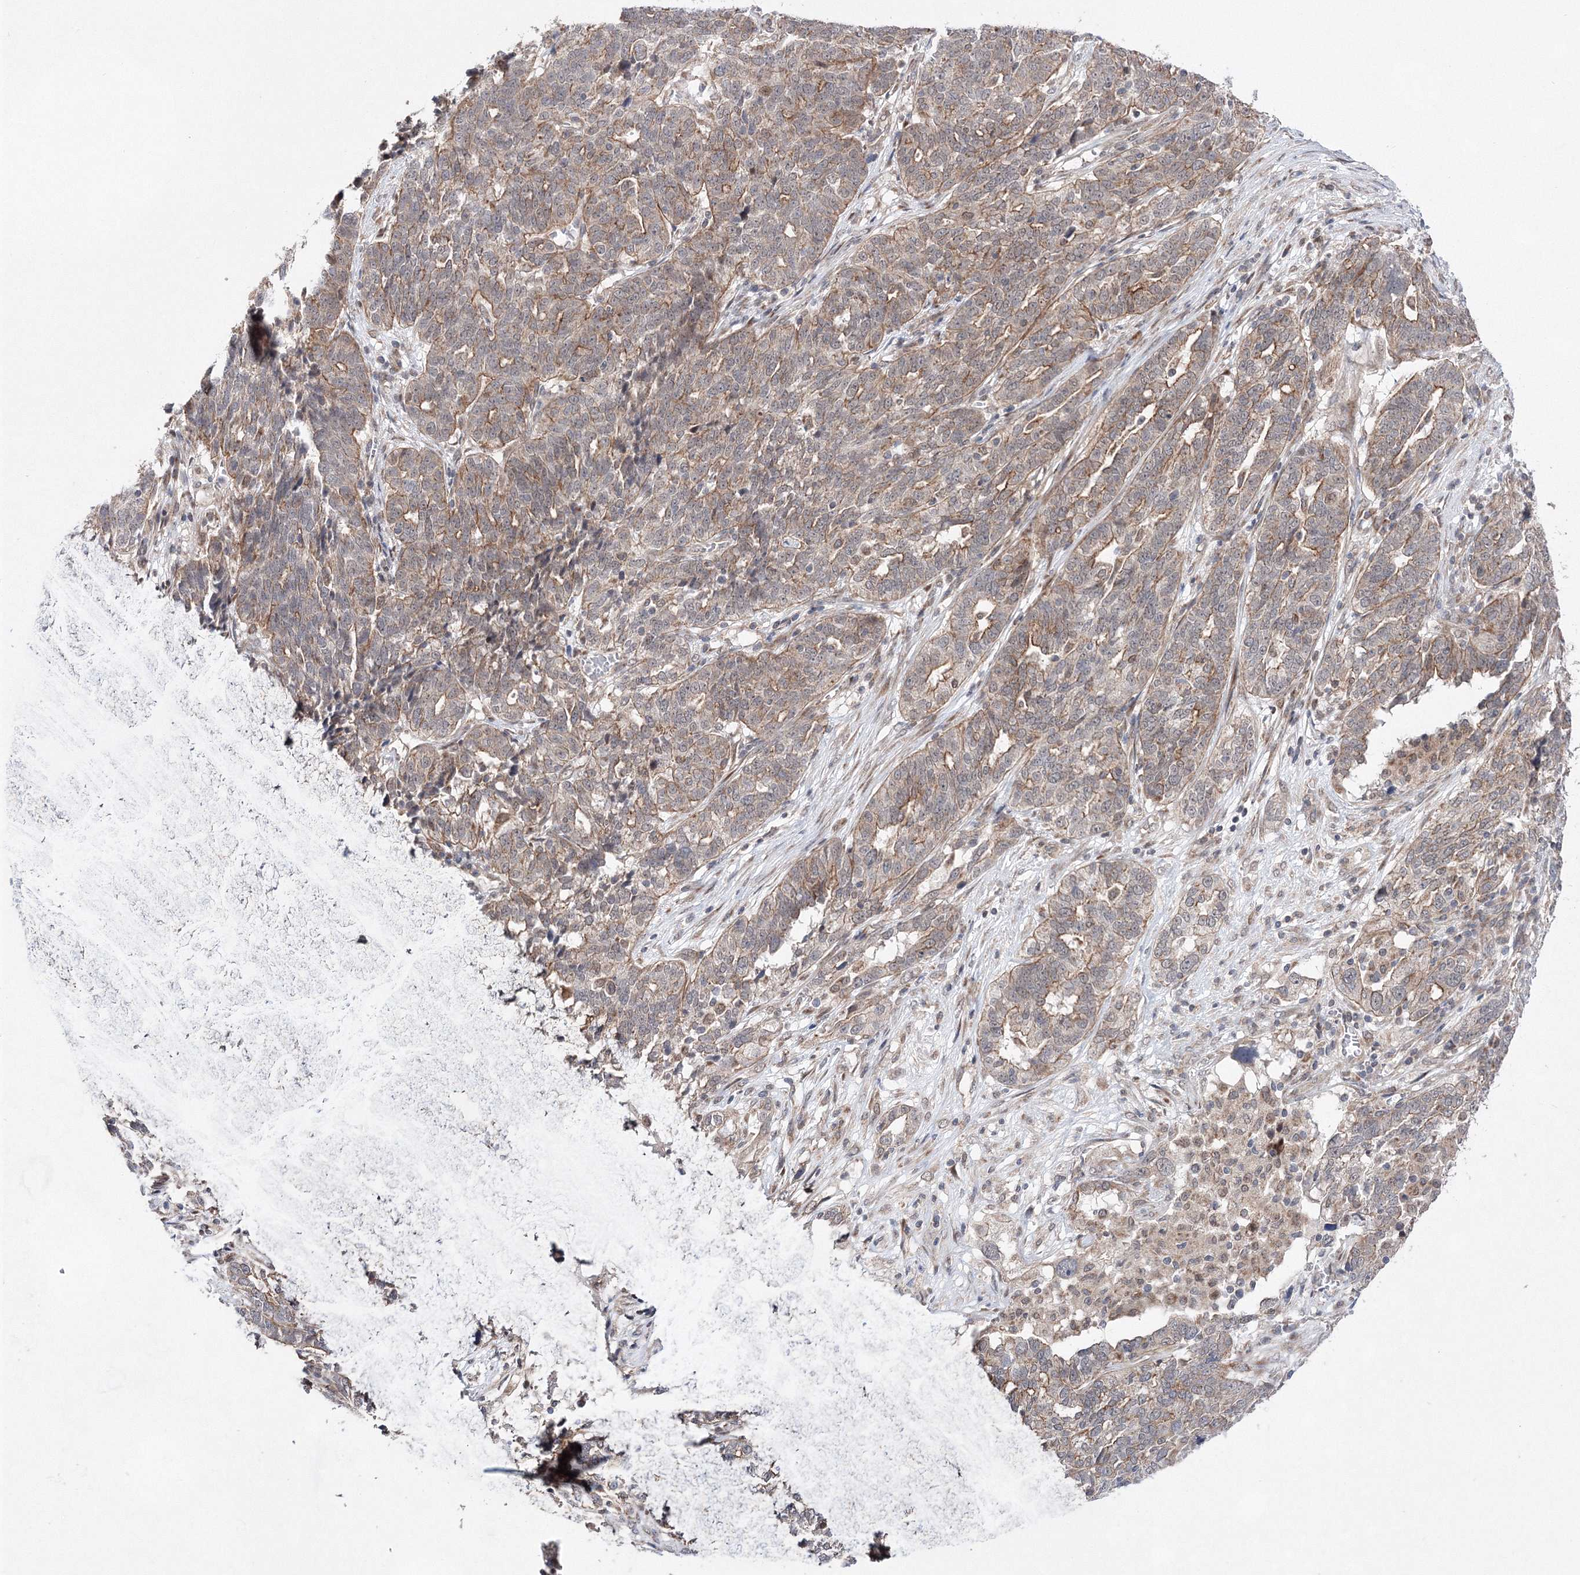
{"staining": {"intensity": "moderate", "quantity": "25%-75%", "location": "cytoplasmic/membranous"}, "tissue": "ovarian cancer", "cell_type": "Tumor cells", "image_type": "cancer", "snomed": [{"axis": "morphology", "description": "Cystadenocarcinoma, serous, NOS"}, {"axis": "topography", "description": "Ovary"}], "caption": "Ovarian serous cystadenocarcinoma was stained to show a protein in brown. There is medium levels of moderate cytoplasmic/membranous expression in approximately 25%-75% of tumor cells. The staining is performed using DAB (3,3'-diaminobenzidine) brown chromogen to label protein expression. The nuclei are counter-stained blue using hematoxylin.", "gene": "DALRD3", "patient": {"sex": "female", "age": 59}}